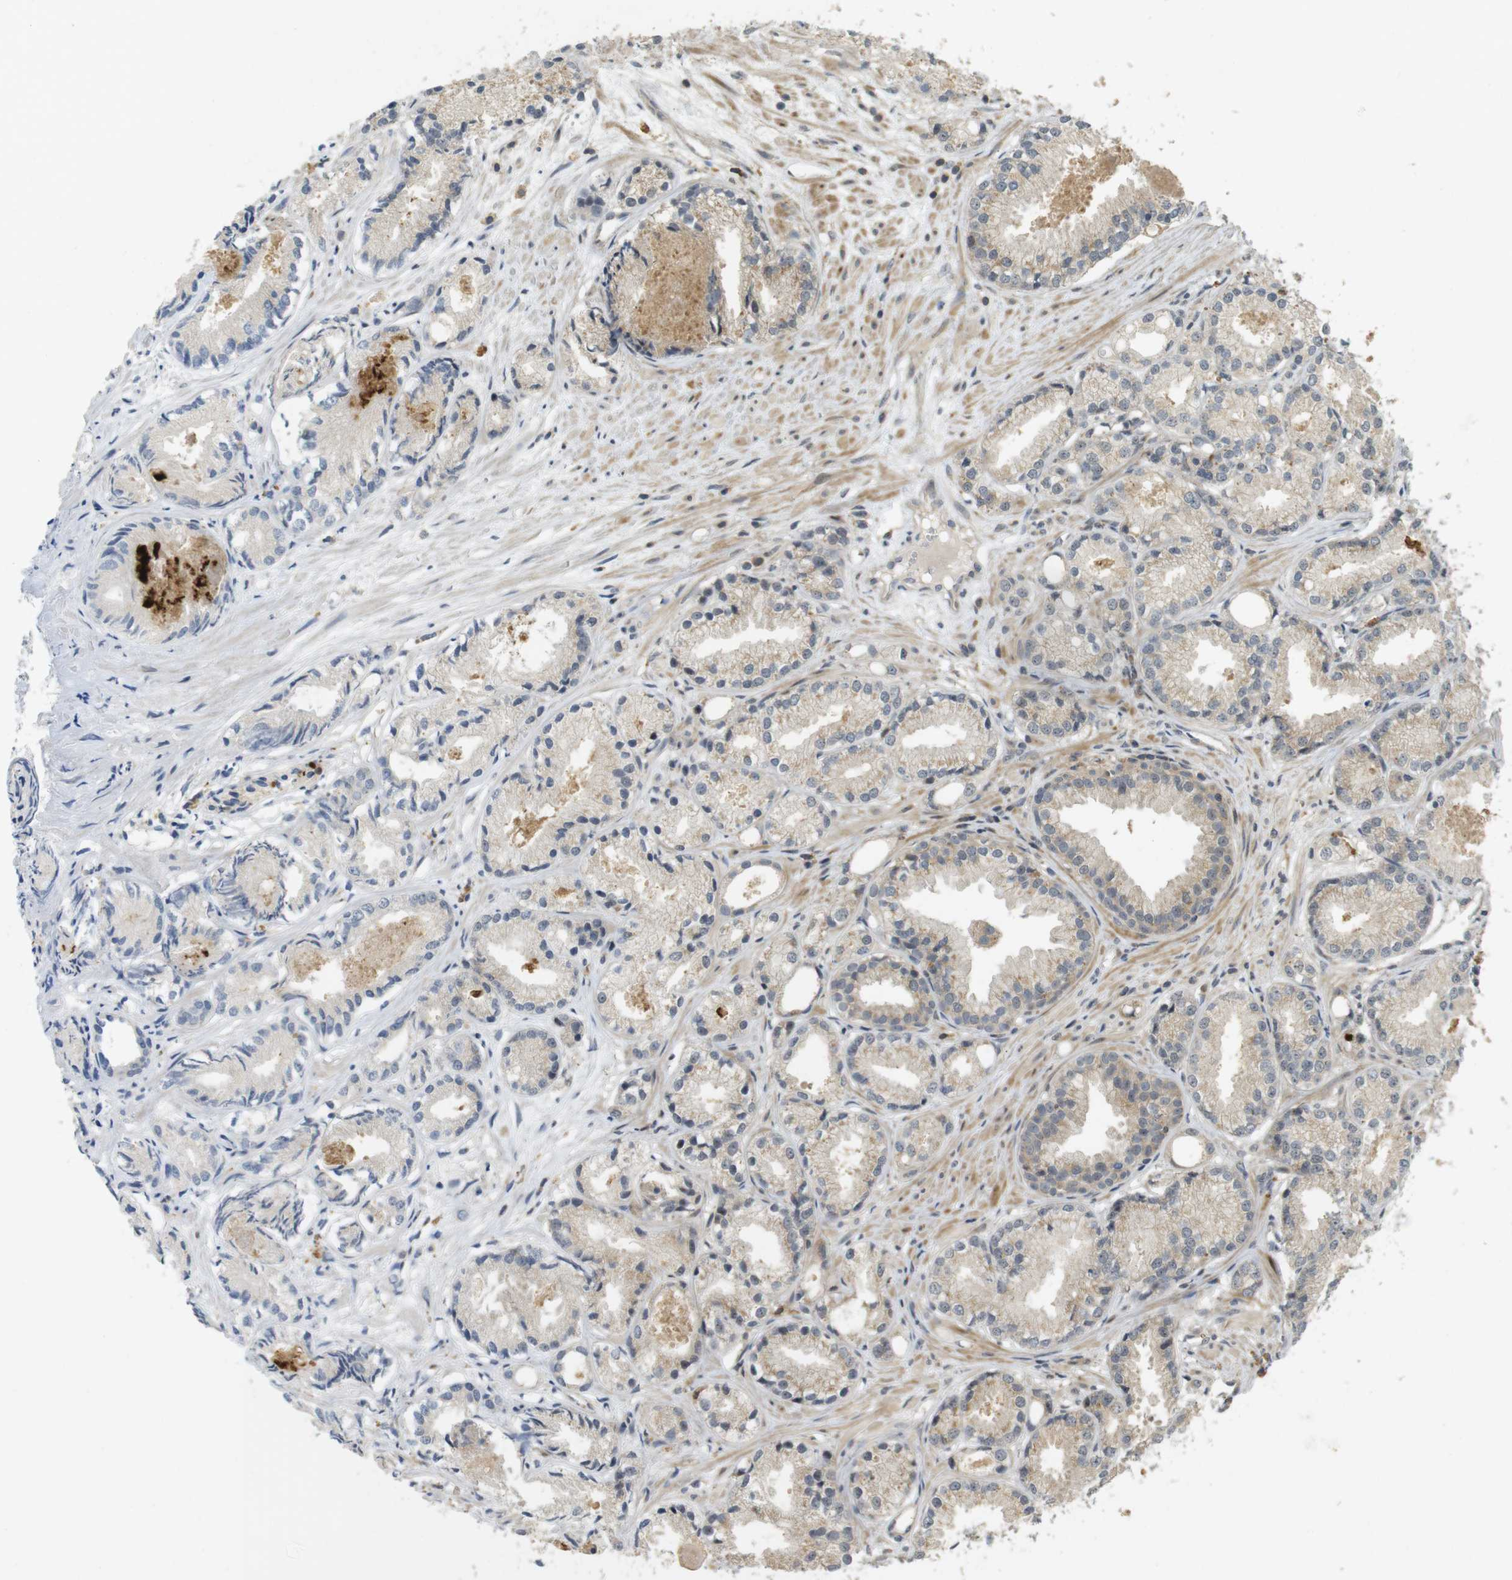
{"staining": {"intensity": "weak", "quantity": "25%-75%", "location": "cytoplasmic/membranous"}, "tissue": "prostate cancer", "cell_type": "Tumor cells", "image_type": "cancer", "snomed": [{"axis": "morphology", "description": "Adenocarcinoma, Low grade"}, {"axis": "topography", "description": "Prostate"}], "caption": "Immunohistochemistry of prostate cancer (low-grade adenocarcinoma) exhibits low levels of weak cytoplasmic/membranous expression in approximately 25%-75% of tumor cells.", "gene": "TMX3", "patient": {"sex": "male", "age": 72}}